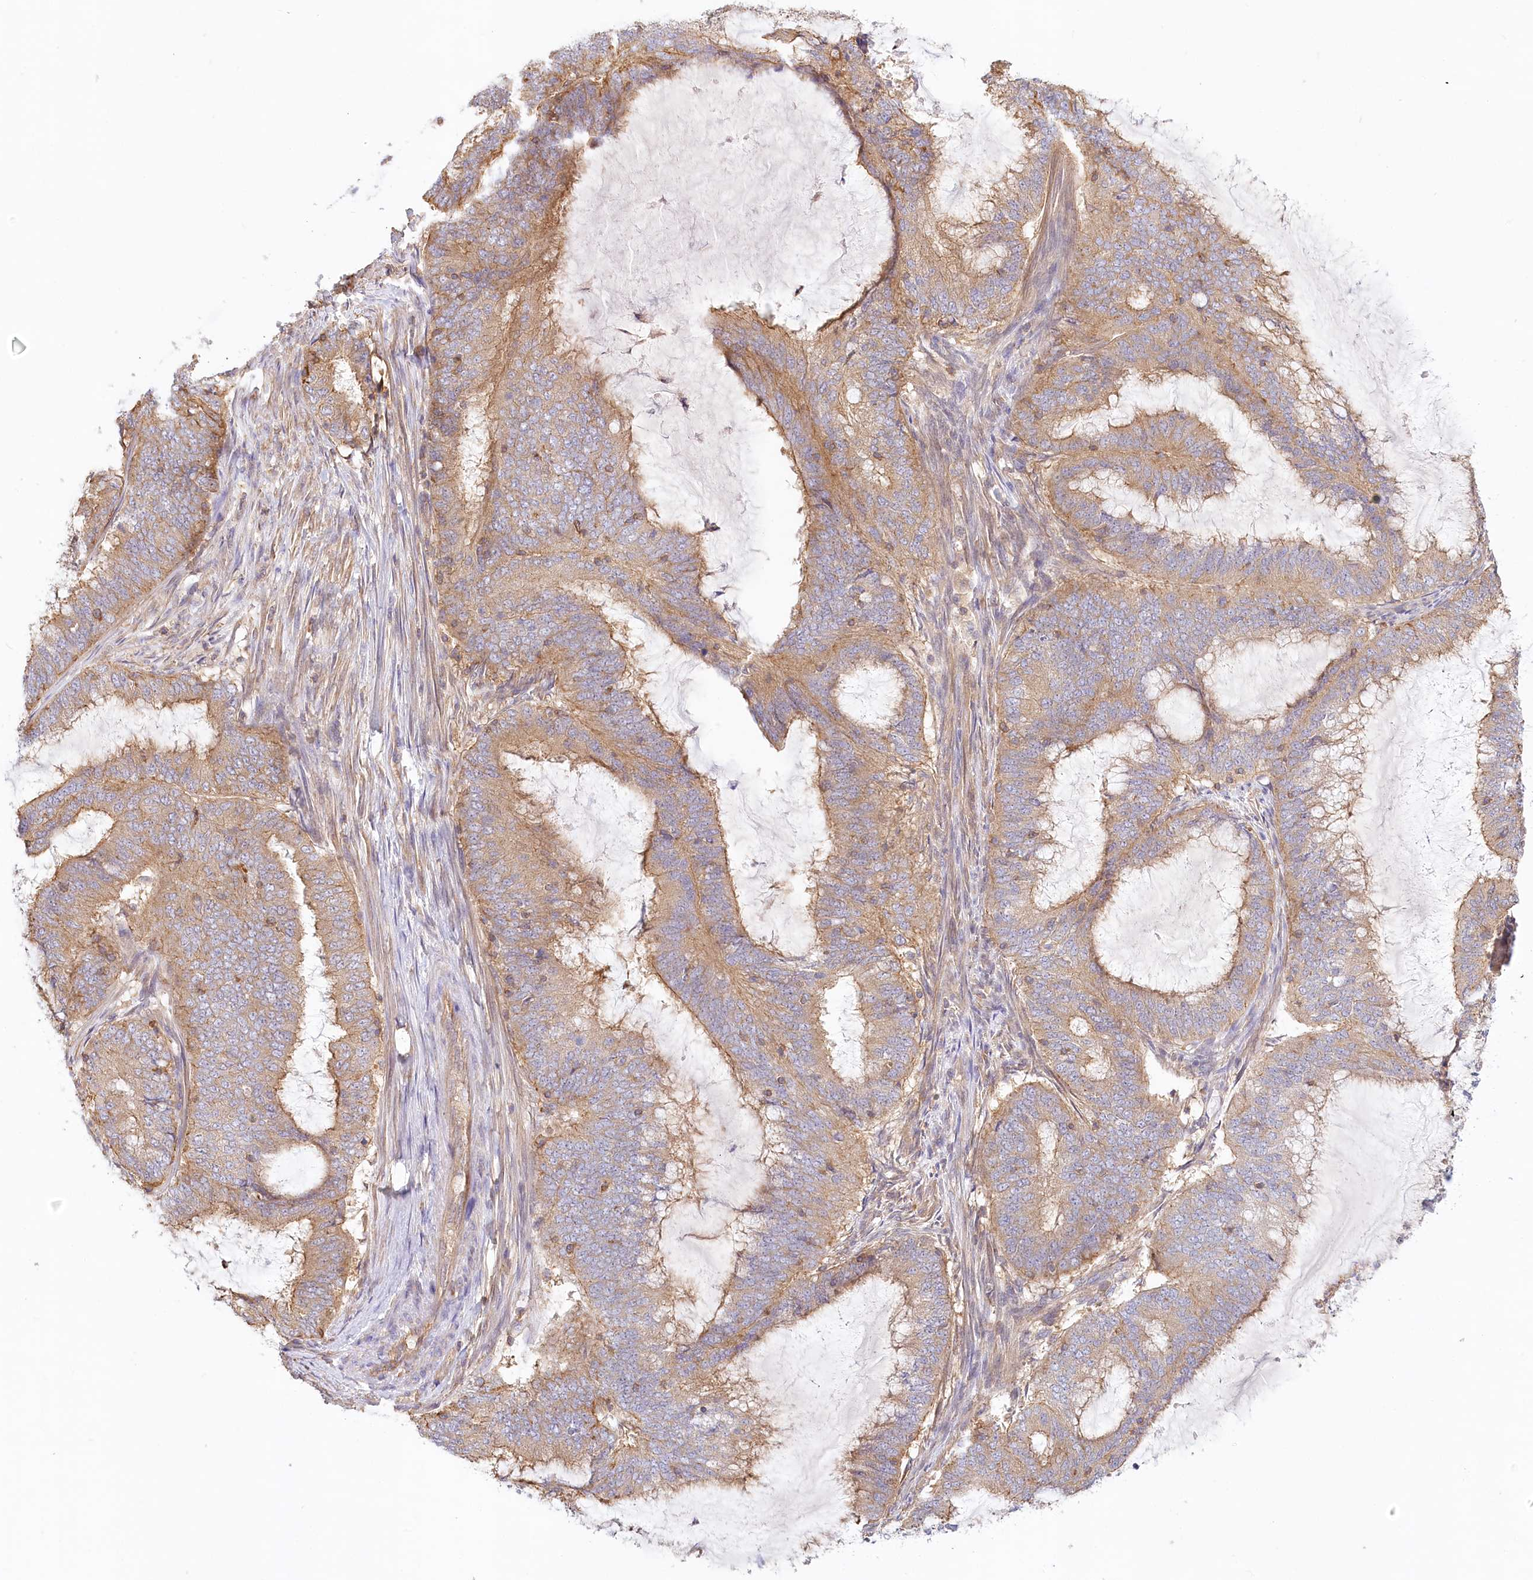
{"staining": {"intensity": "moderate", "quantity": ">75%", "location": "cytoplasmic/membranous"}, "tissue": "endometrial cancer", "cell_type": "Tumor cells", "image_type": "cancer", "snomed": [{"axis": "morphology", "description": "Adenocarcinoma, NOS"}, {"axis": "topography", "description": "Endometrium"}], "caption": "Immunohistochemical staining of endometrial cancer (adenocarcinoma) shows moderate cytoplasmic/membranous protein positivity in approximately >75% of tumor cells. (Brightfield microscopy of DAB IHC at high magnification).", "gene": "UMPS", "patient": {"sex": "female", "age": 51}}